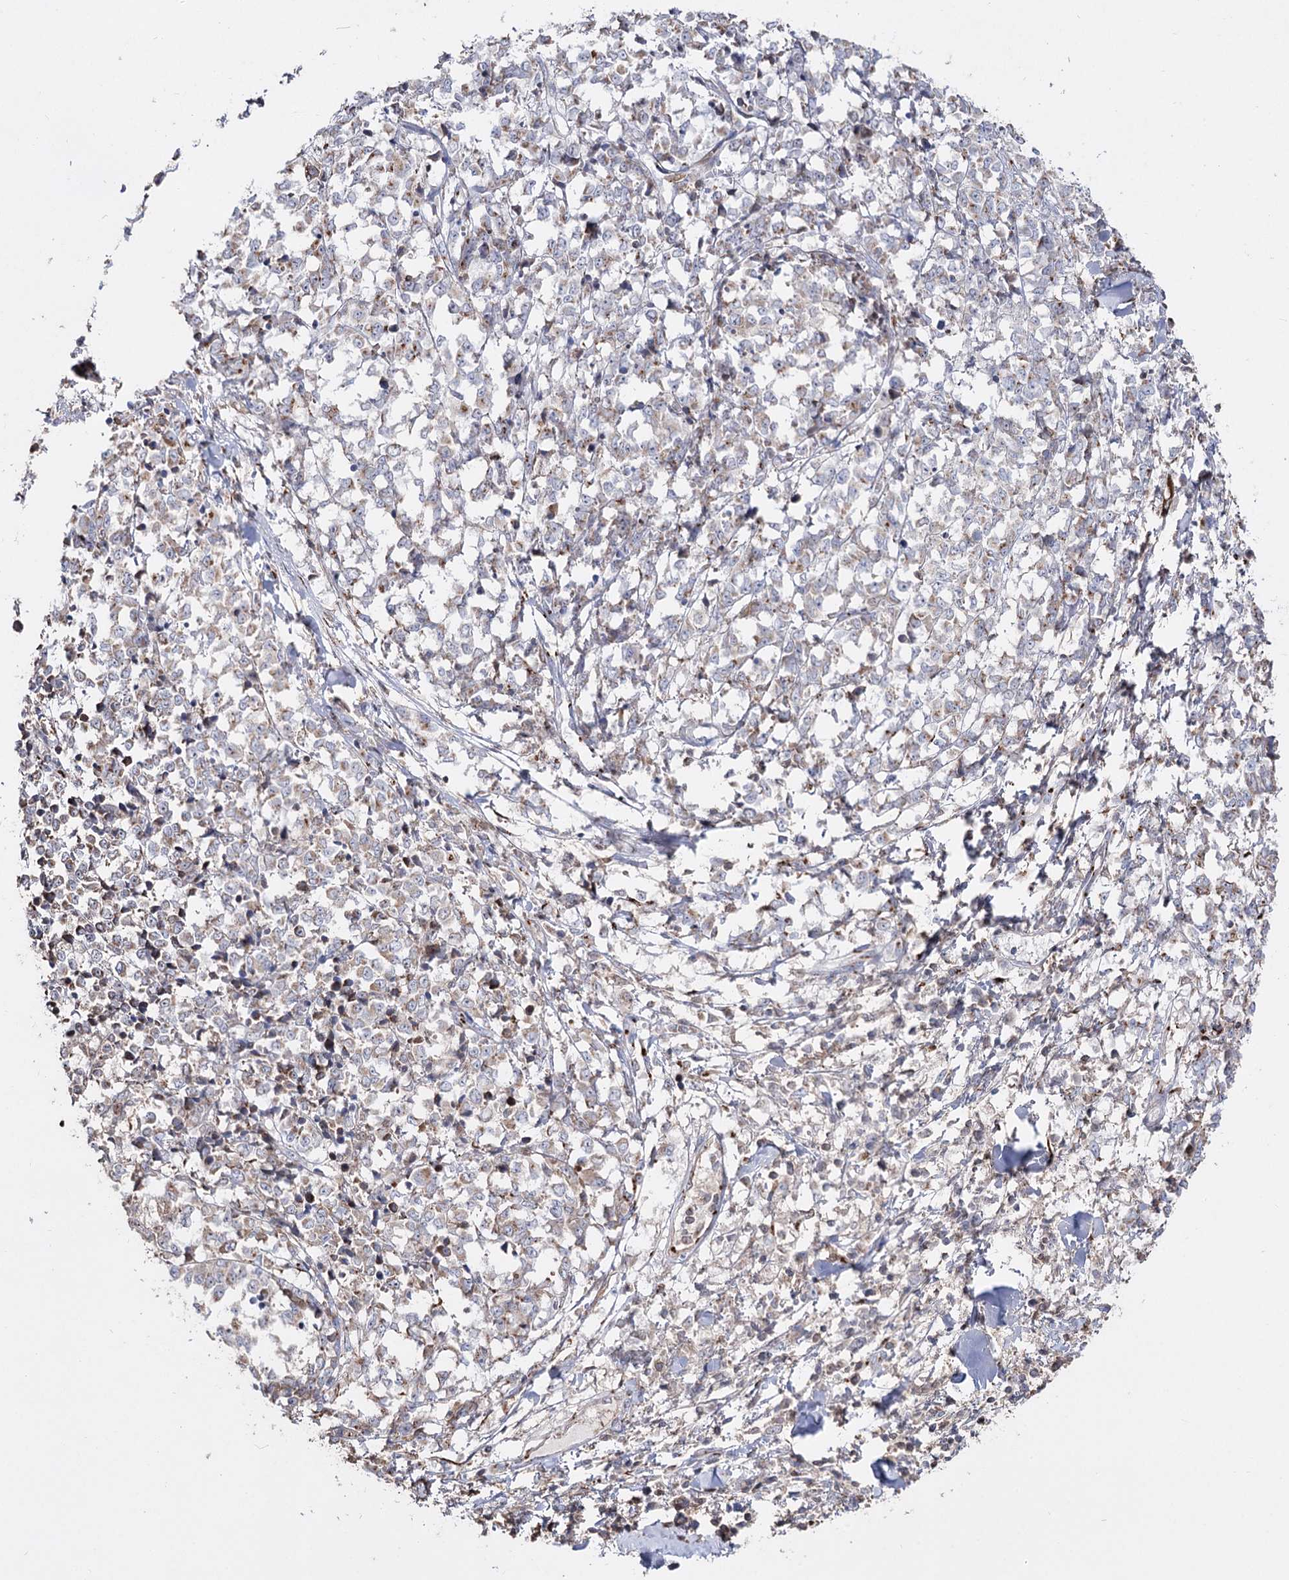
{"staining": {"intensity": "moderate", "quantity": "<25%", "location": "cytoplasmic/membranous"}, "tissue": "melanoma", "cell_type": "Tumor cells", "image_type": "cancer", "snomed": [{"axis": "morphology", "description": "Malignant melanoma, NOS"}, {"axis": "topography", "description": "Skin"}], "caption": "Approximately <25% of tumor cells in human melanoma demonstrate moderate cytoplasmic/membranous protein positivity as visualized by brown immunohistochemical staining.", "gene": "ARHGAP20", "patient": {"sex": "female", "age": 72}}